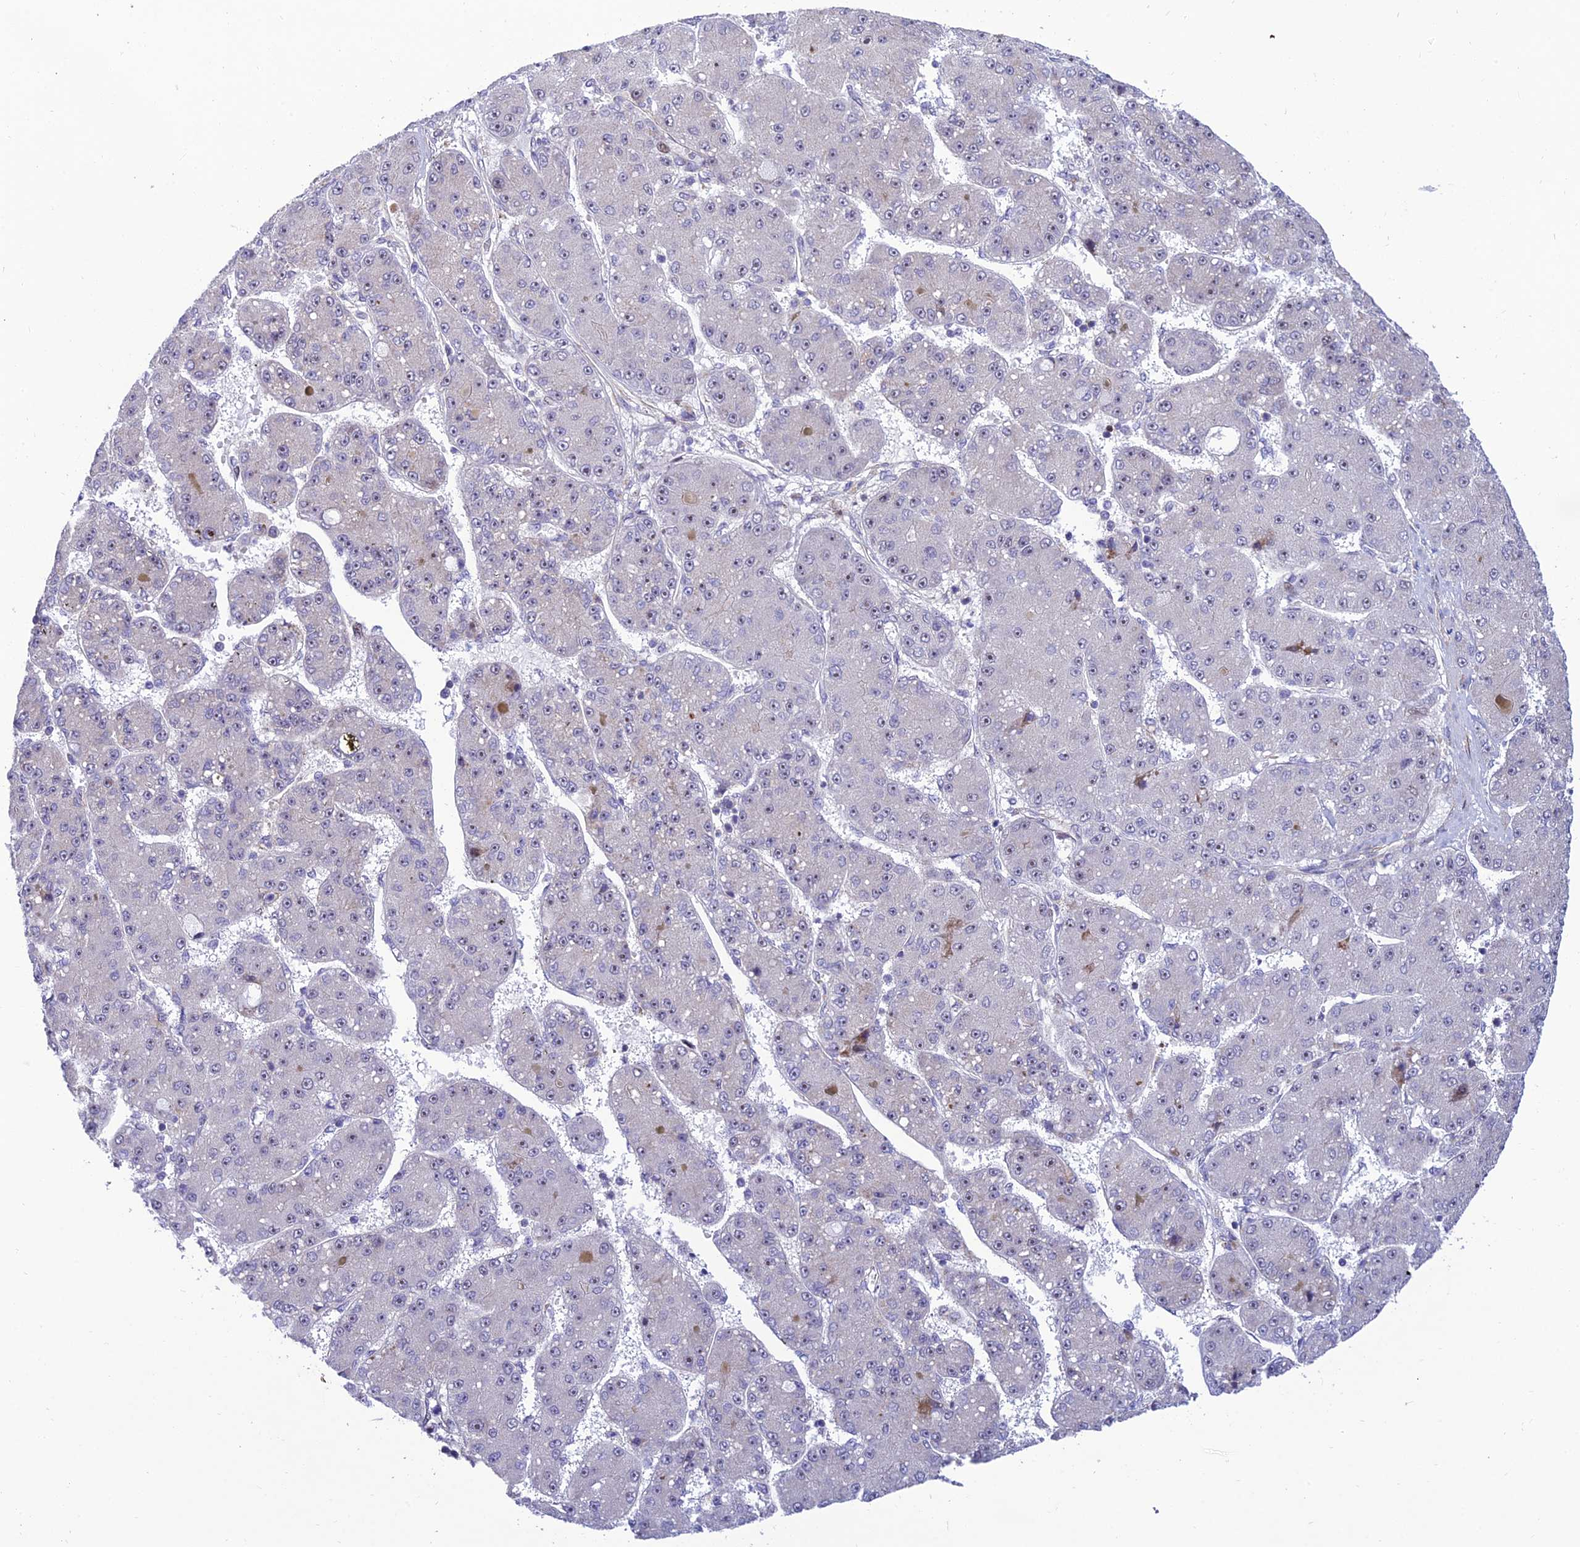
{"staining": {"intensity": "negative", "quantity": "none", "location": "none"}, "tissue": "liver cancer", "cell_type": "Tumor cells", "image_type": "cancer", "snomed": [{"axis": "morphology", "description": "Carcinoma, Hepatocellular, NOS"}, {"axis": "topography", "description": "Liver"}], "caption": "Tumor cells show no significant protein staining in liver cancer (hepatocellular carcinoma). The staining was performed using DAB to visualize the protein expression in brown, while the nuclei were stained in blue with hematoxylin (Magnification: 20x).", "gene": "KBTBD7", "patient": {"sex": "male", "age": 67}}